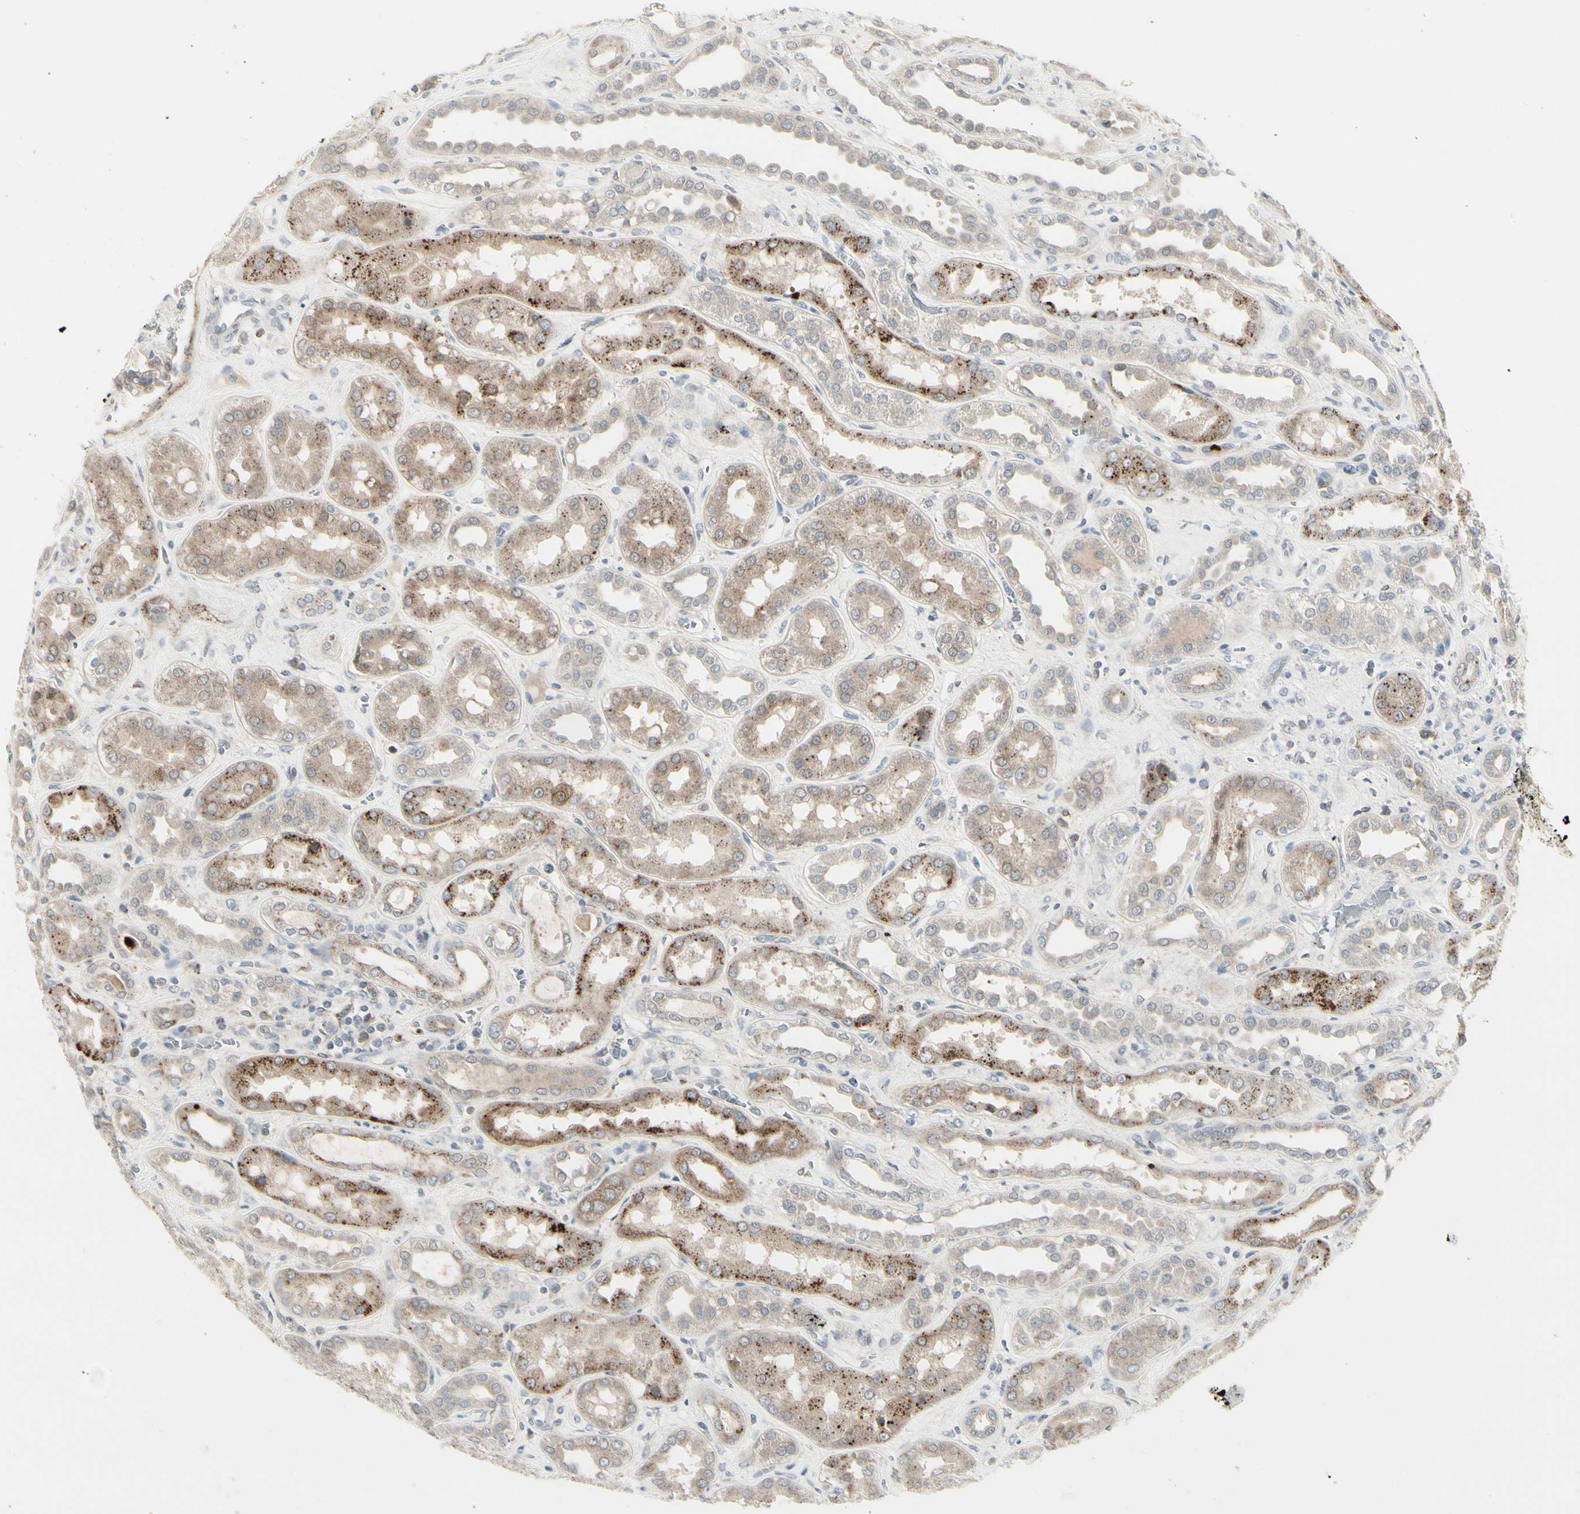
{"staining": {"intensity": "negative", "quantity": "none", "location": "none"}, "tissue": "kidney", "cell_type": "Cells in glomeruli", "image_type": "normal", "snomed": [{"axis": "morphology", "description": "Normal tissue, NOS"}, {"axis": "topography", "description": "Kidney"}], "caption": "Immunohistochemistry histopathology image of unremarkable kidney stained for a protein (brown), which displays no staining in cells in glomeruli.", "gene": "GRN", "patient": {"sex": "male", "age": 59}}